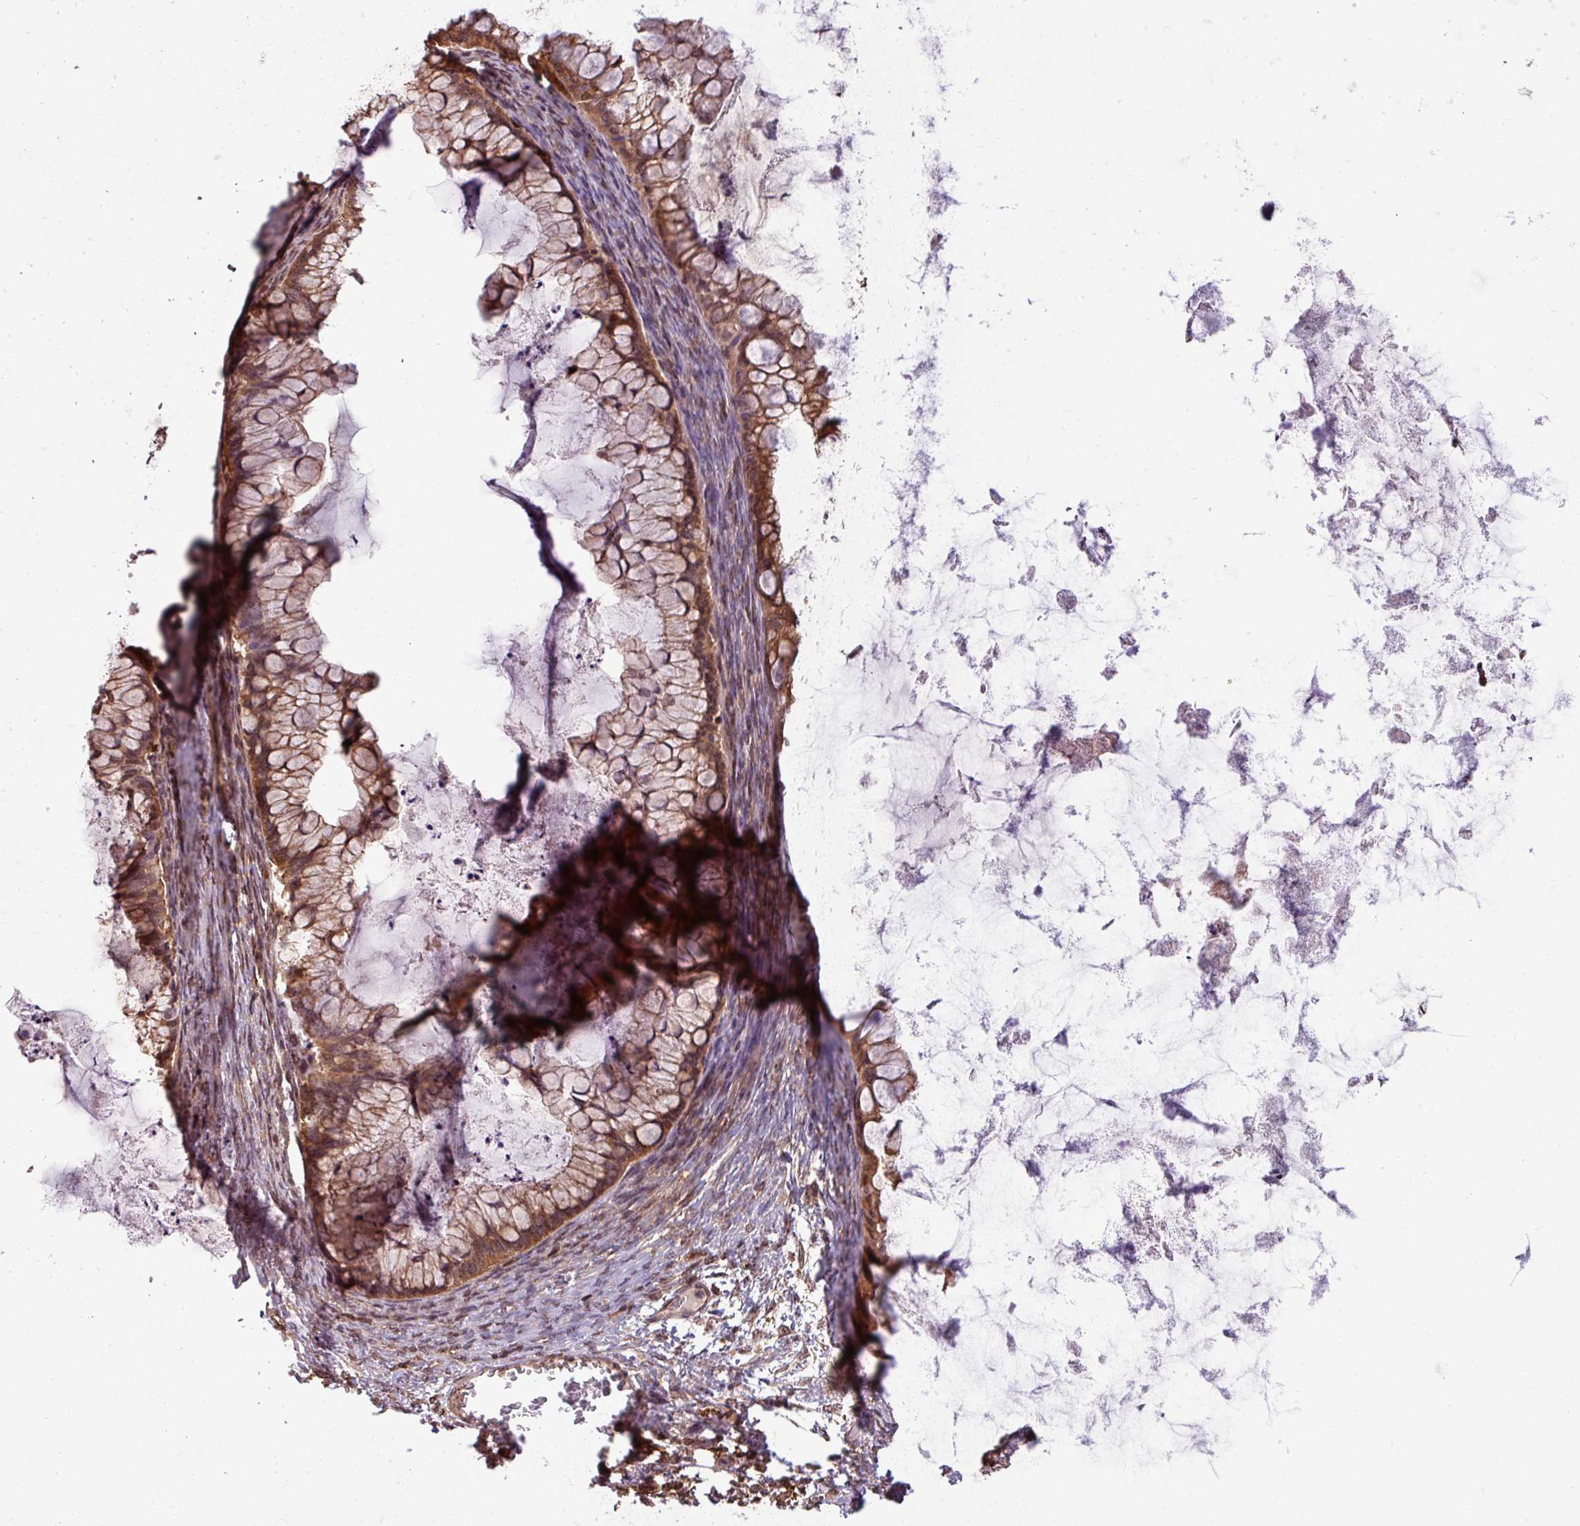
{"staining": {"intensity": "moderate", "quantity": ">75%", "location": "cytoplasmic/membranous,nuclear"}, "tissue": "ovarian cancer", "cell_type": "Tumor cells", "image_type": "cancer", "snomed": [{"axis": "morphology", "description": "Cystadenocarcinoma, mucinous, NOS"}, {"axis": "topography", "description": "Ovary"}], "caption": "Immunohistochemical staining of ovarian cancer (mucinous cystadenocarcinoma) displays moderate cytoplasmic/membranous and nuclear protein staining in approximately >75% of tumor cells.", "gene": "KCTD11", "patient": {"sex": "female", "age": 35}}